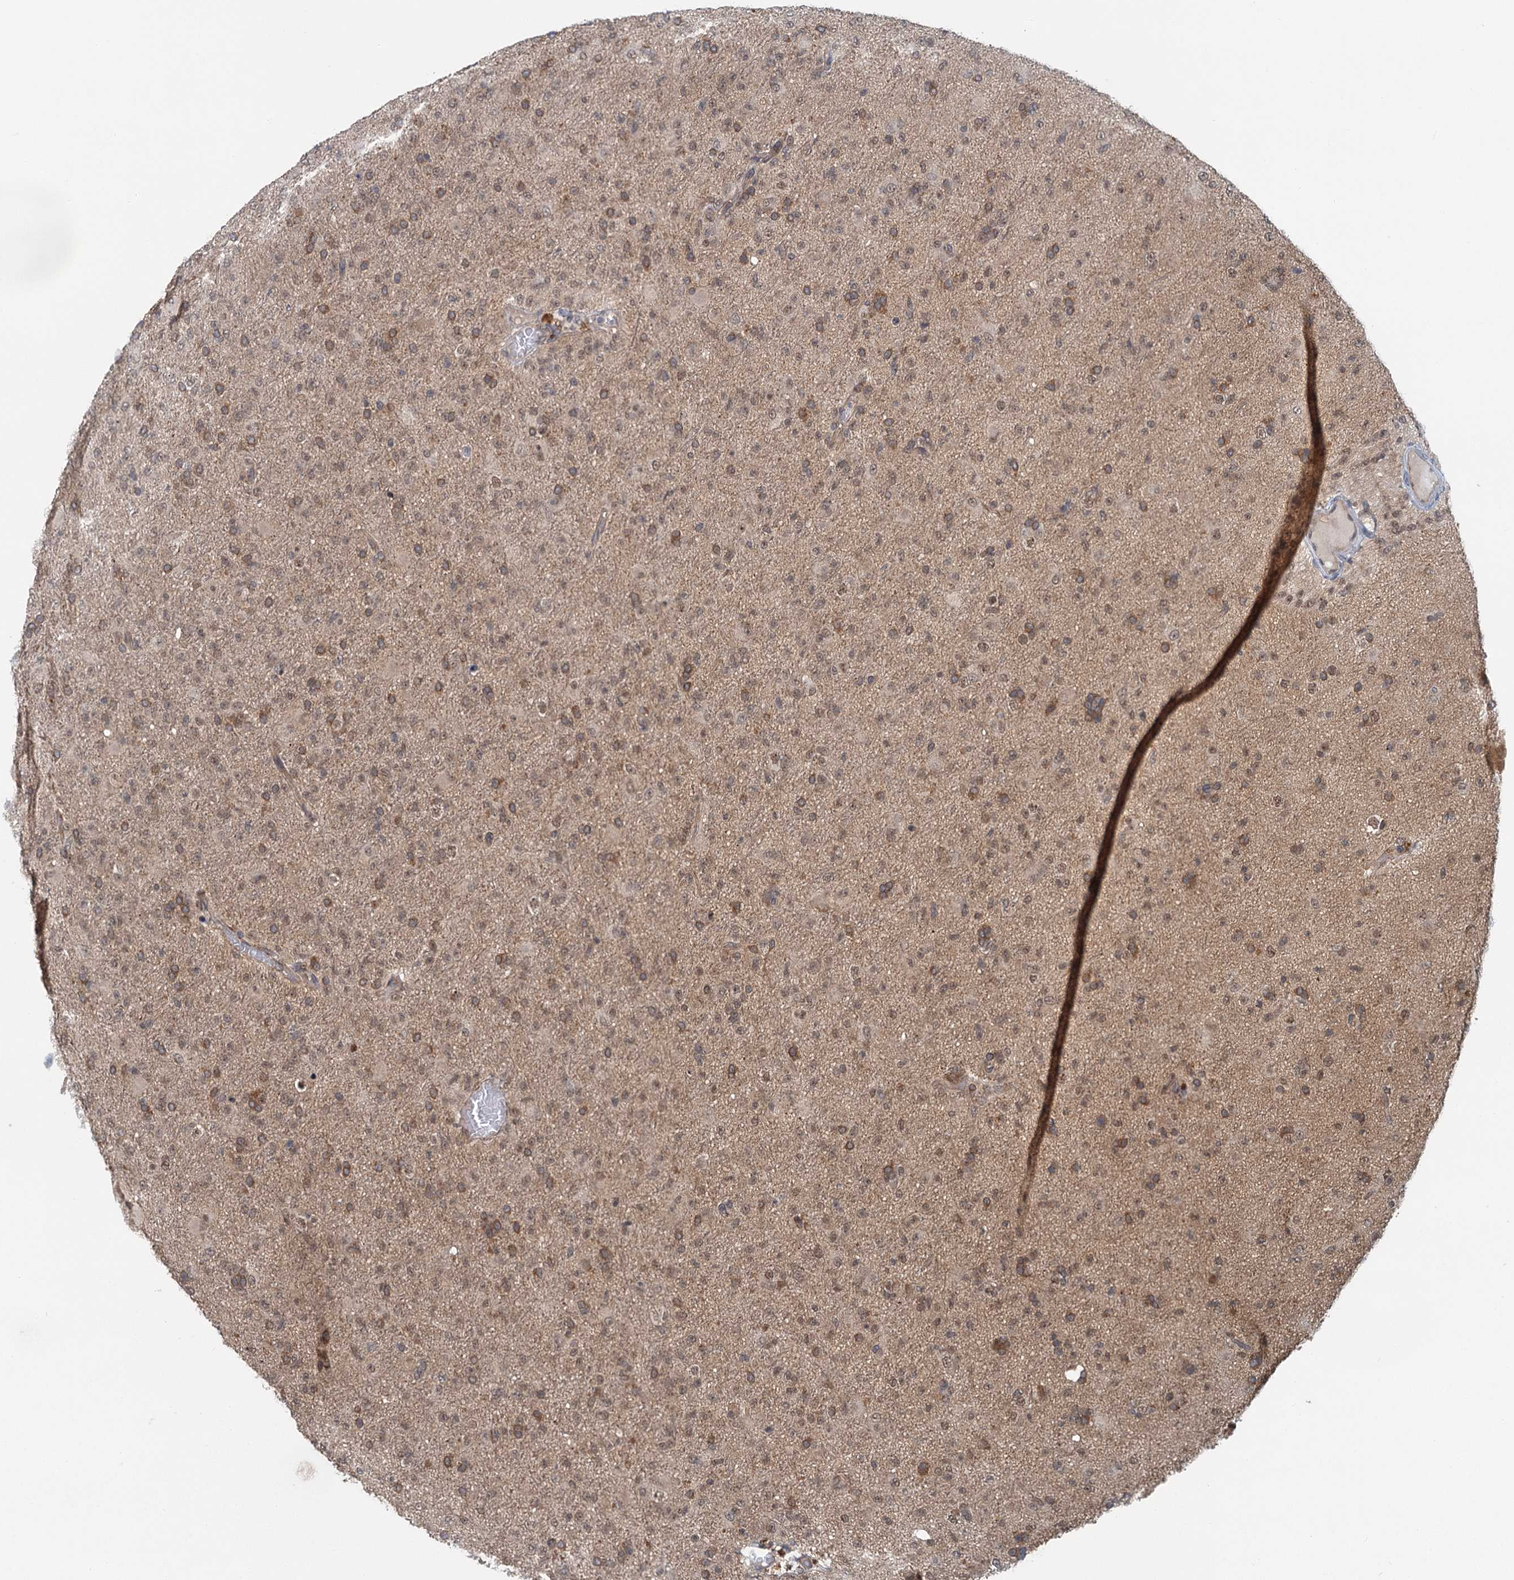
{"staining": {"intensity": "moderate", "quantity": ">75%", "location": "cytoplasmic/membranous,nuclear"}, "tissue": "glioma", "cell_type": "Tumor cells", "image_type": "cancer", "snomed": [{"axis": "morphology", "description": "Glioma, malignant, Low grade"}, {"axis": "topography", "description": "Brain"}], "caption": "Immunohistochemistry (IHC) of glioma displays medium levels of moderate cytoplasmic/membranous and nuclear staining in approximately >75% of tumor cells.", "gene": "TAS2R42", "patient": {"sex": "male", "age": 65}}